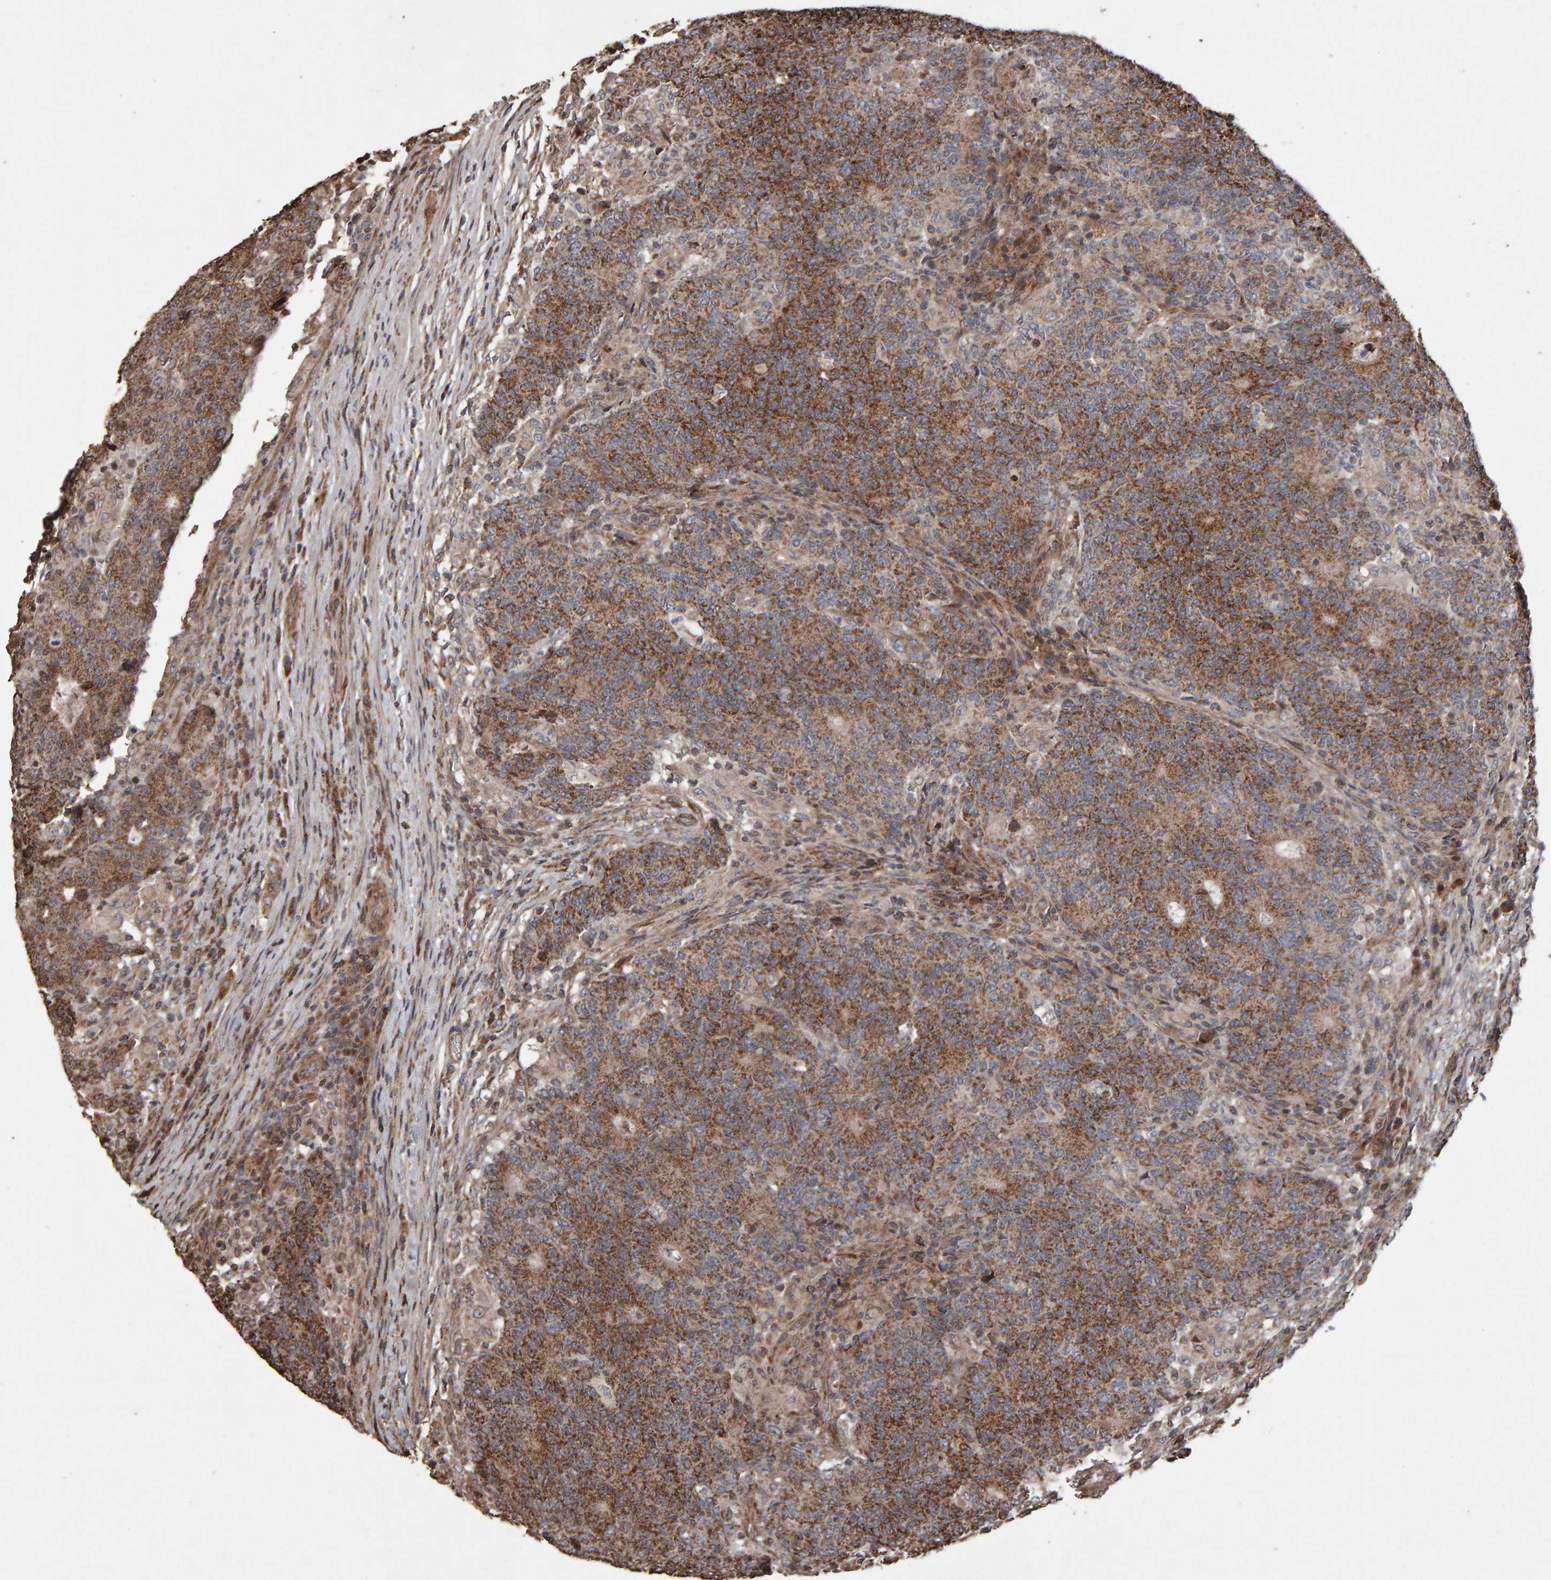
{"staining": {"intensity": "moderate", "quantity": ">75%", "location": "cytoplasmic/membranous"}, "tissue": "colorectal cancer", "cell_type": "Tumor cells", "image_type": "cancer", "snomed": [{"axis": "morphology", "description": "Normal tissue, NOS"}, {"axis": "morphology", "description": "Adenocarcinoma, NOS"}, {"axis": "topography", "description": "Colon"}], "caption": "A micrograph of human colorectal cancer stained for a protein displays moderate cytoplasmic/membranous brown staining in tumor cells.", "gene": "OSBP2", "patient": {"sex": "female", "age": 75}}